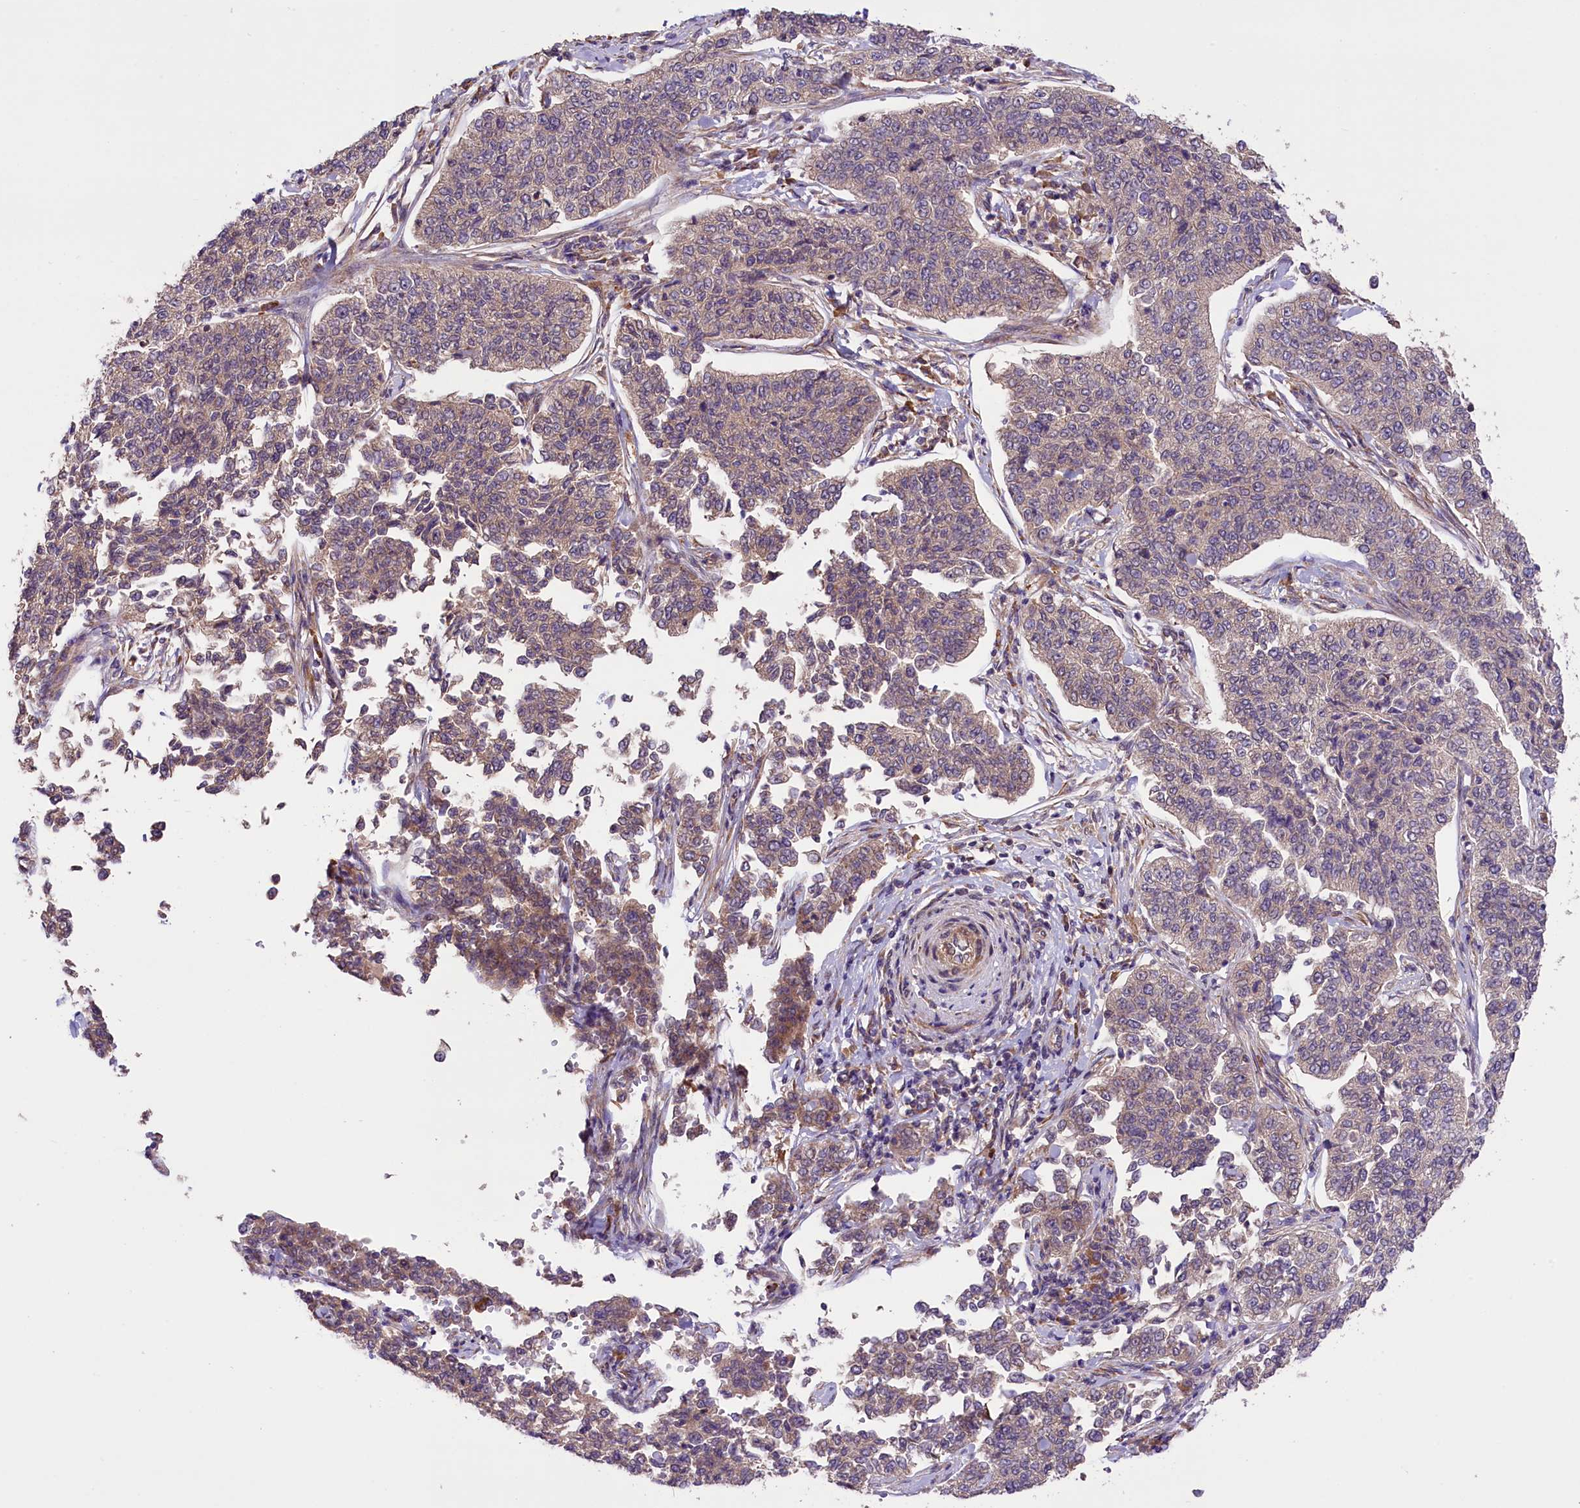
{"staining": {"intensity": "weak", "quantity": "<25%", "location": "cytoplasmic/membranous"}, "tissue": "cervical cancer", "cell_type": "Tumor cells", "image_type": "cancer", "snomed": [{"axis": "morphology", "description": "Squamous cell carcinoma, NOS"}, {"axis": "topography", "description": "Cervix"}], "caption": "Immunohistochemistry photomicrograph of human cervical squamous cell carcinoma stained for a protein (brown), which demonstrates no staining in tumor cells.", "gene": "HDAC5", "patient": {"sex": "female", "age": 35}}